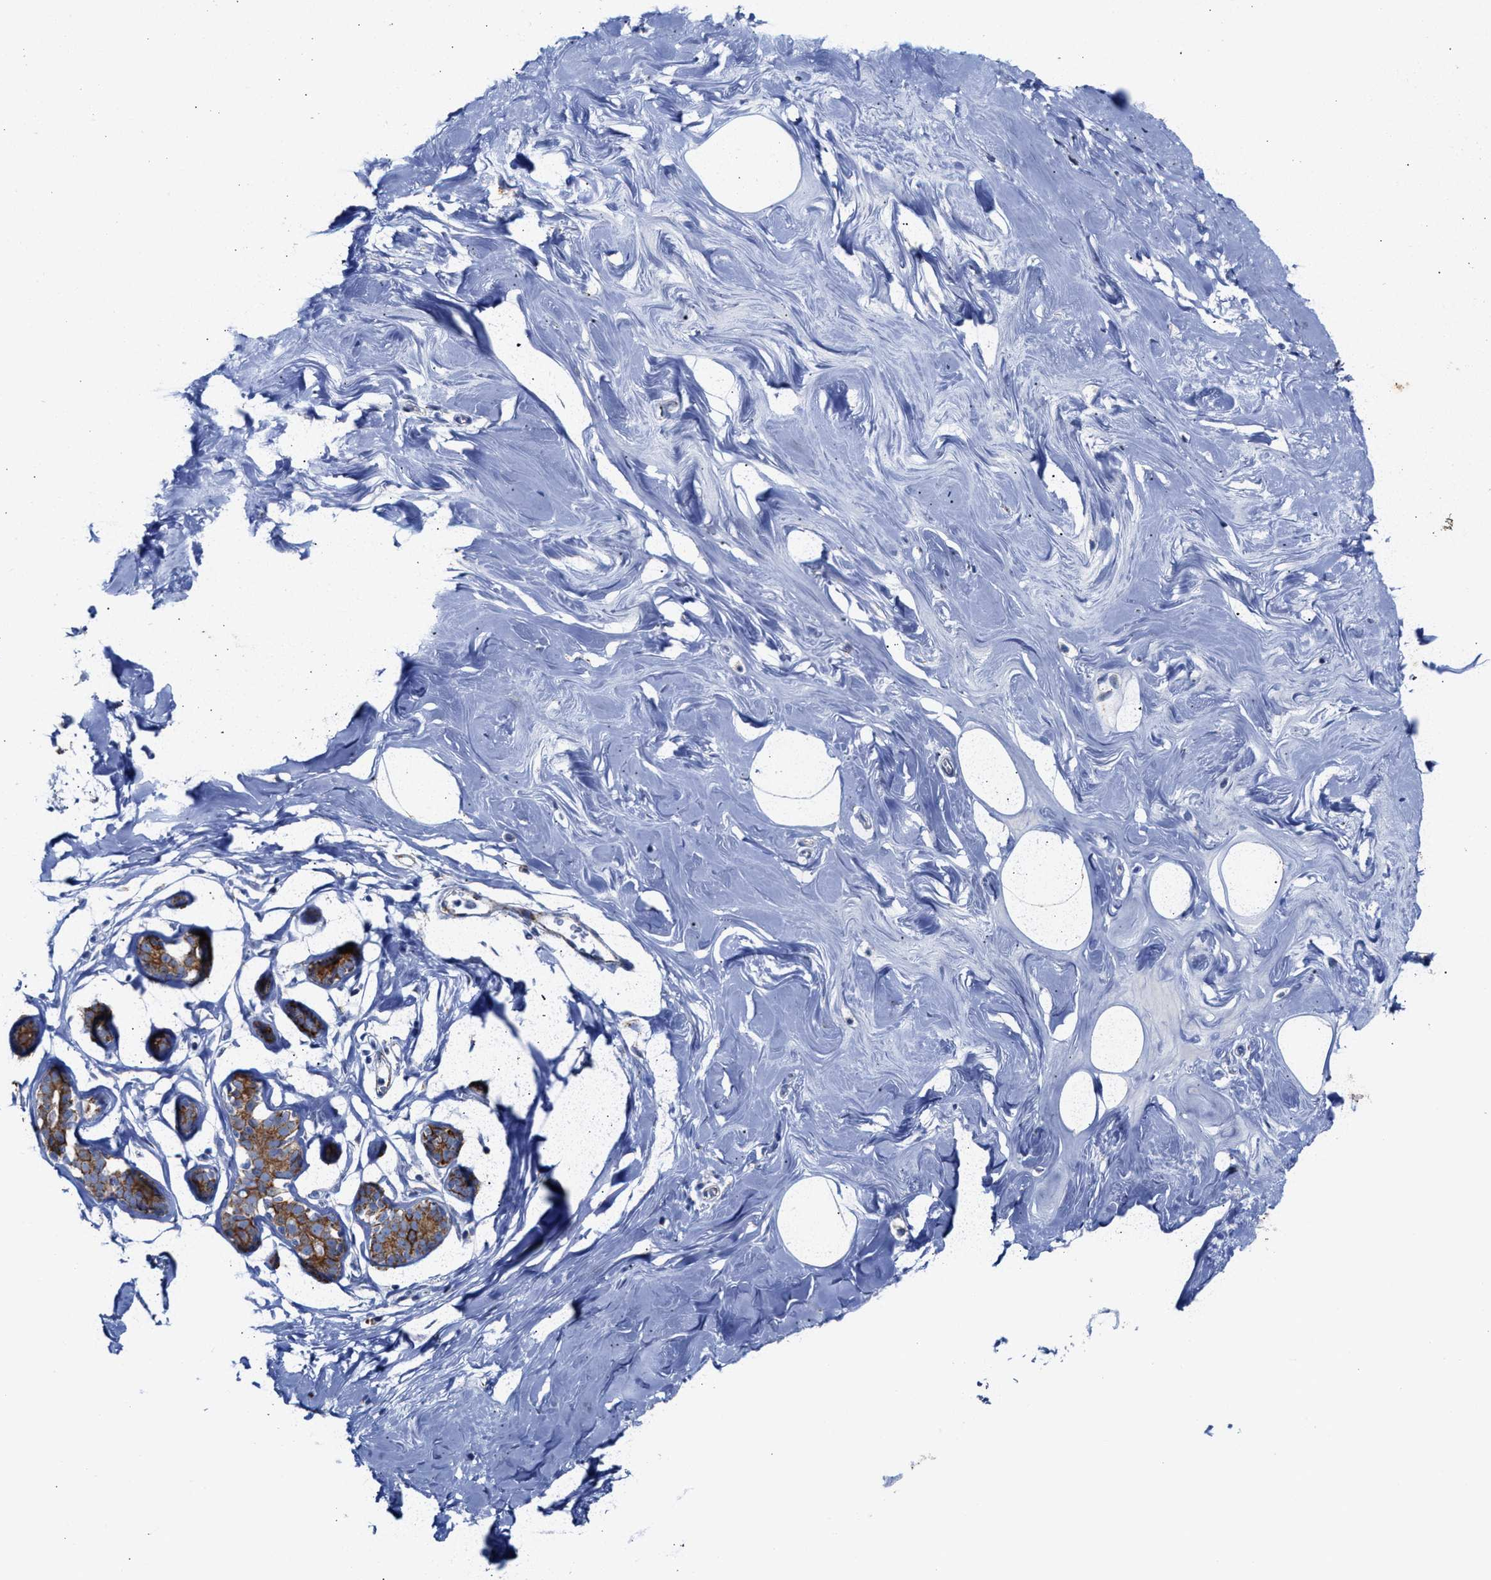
{"staining": {"intensity": "weak", "quantity": ">75%", "location": "cytoplasmic/membranous"}, "tissue": "adipose tissue", "cell_type": "Adipocytes", "image_type": "normal", "snomed": [{"axis": "morphology", "description": "Normal tissue, NOS"}, {"axis": "morphology", "description": "Fibrosis, NOS"}, {"axis": "topography", "description": "Breast"}, {"axis": "topography", "description": "Adipose tissue"}], "caption": "A high-resolution micrograph shows immunohistochemistry staining of benign adipose tissue, which reveals weak cytoplasmic/membranous expression in approximately >75% of adipocytes.", "gene": "JAG1", "patient": {"sex": "female", "age": 39}}